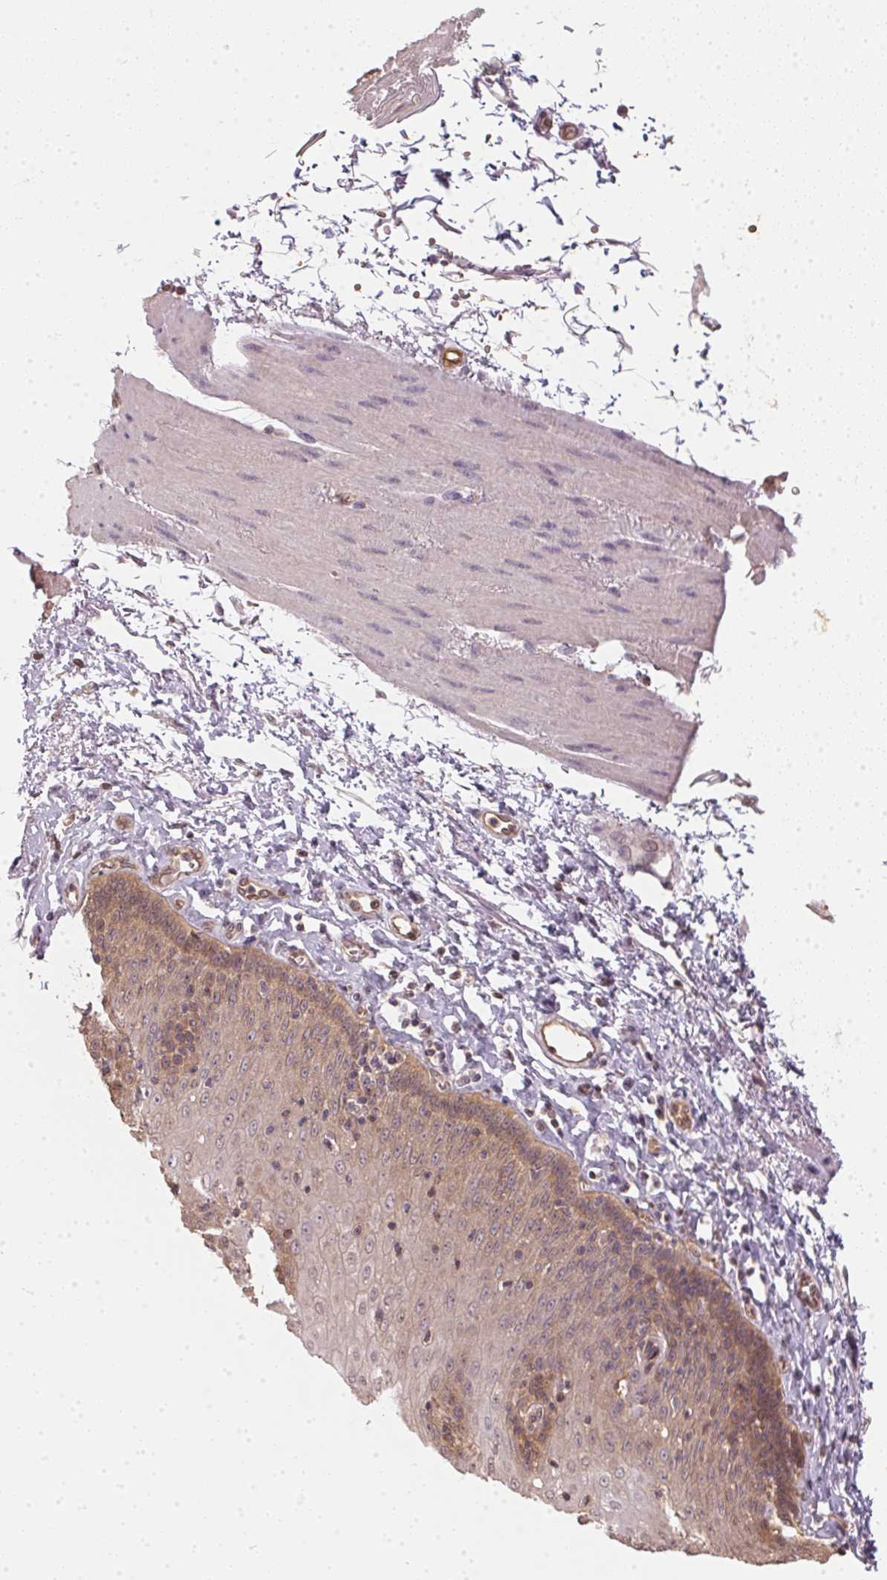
{"staining": {"intensity": "weak", "quantity": "<25%", "location": "cytoplasmic/membranous"}, "tissue": "esophagus", "cell_type": "Squamous epithelial cells", "image_type": "normal", "snomed": [{"axis": "morphology", "description": "Normal tissue, NOS"}, {"axis": "topography", "description": "Esophagus"}], "caption": "IHC image of benign esophagus: esophagus stained with DAB shows no significant protein positivity in squamous epithelial cells. (Brightfield microscopy of DAB immunohistochemistry (IHC) at high magnification).", "gene": "BLMH", "patient": {"sex": "female", "age": 81}}